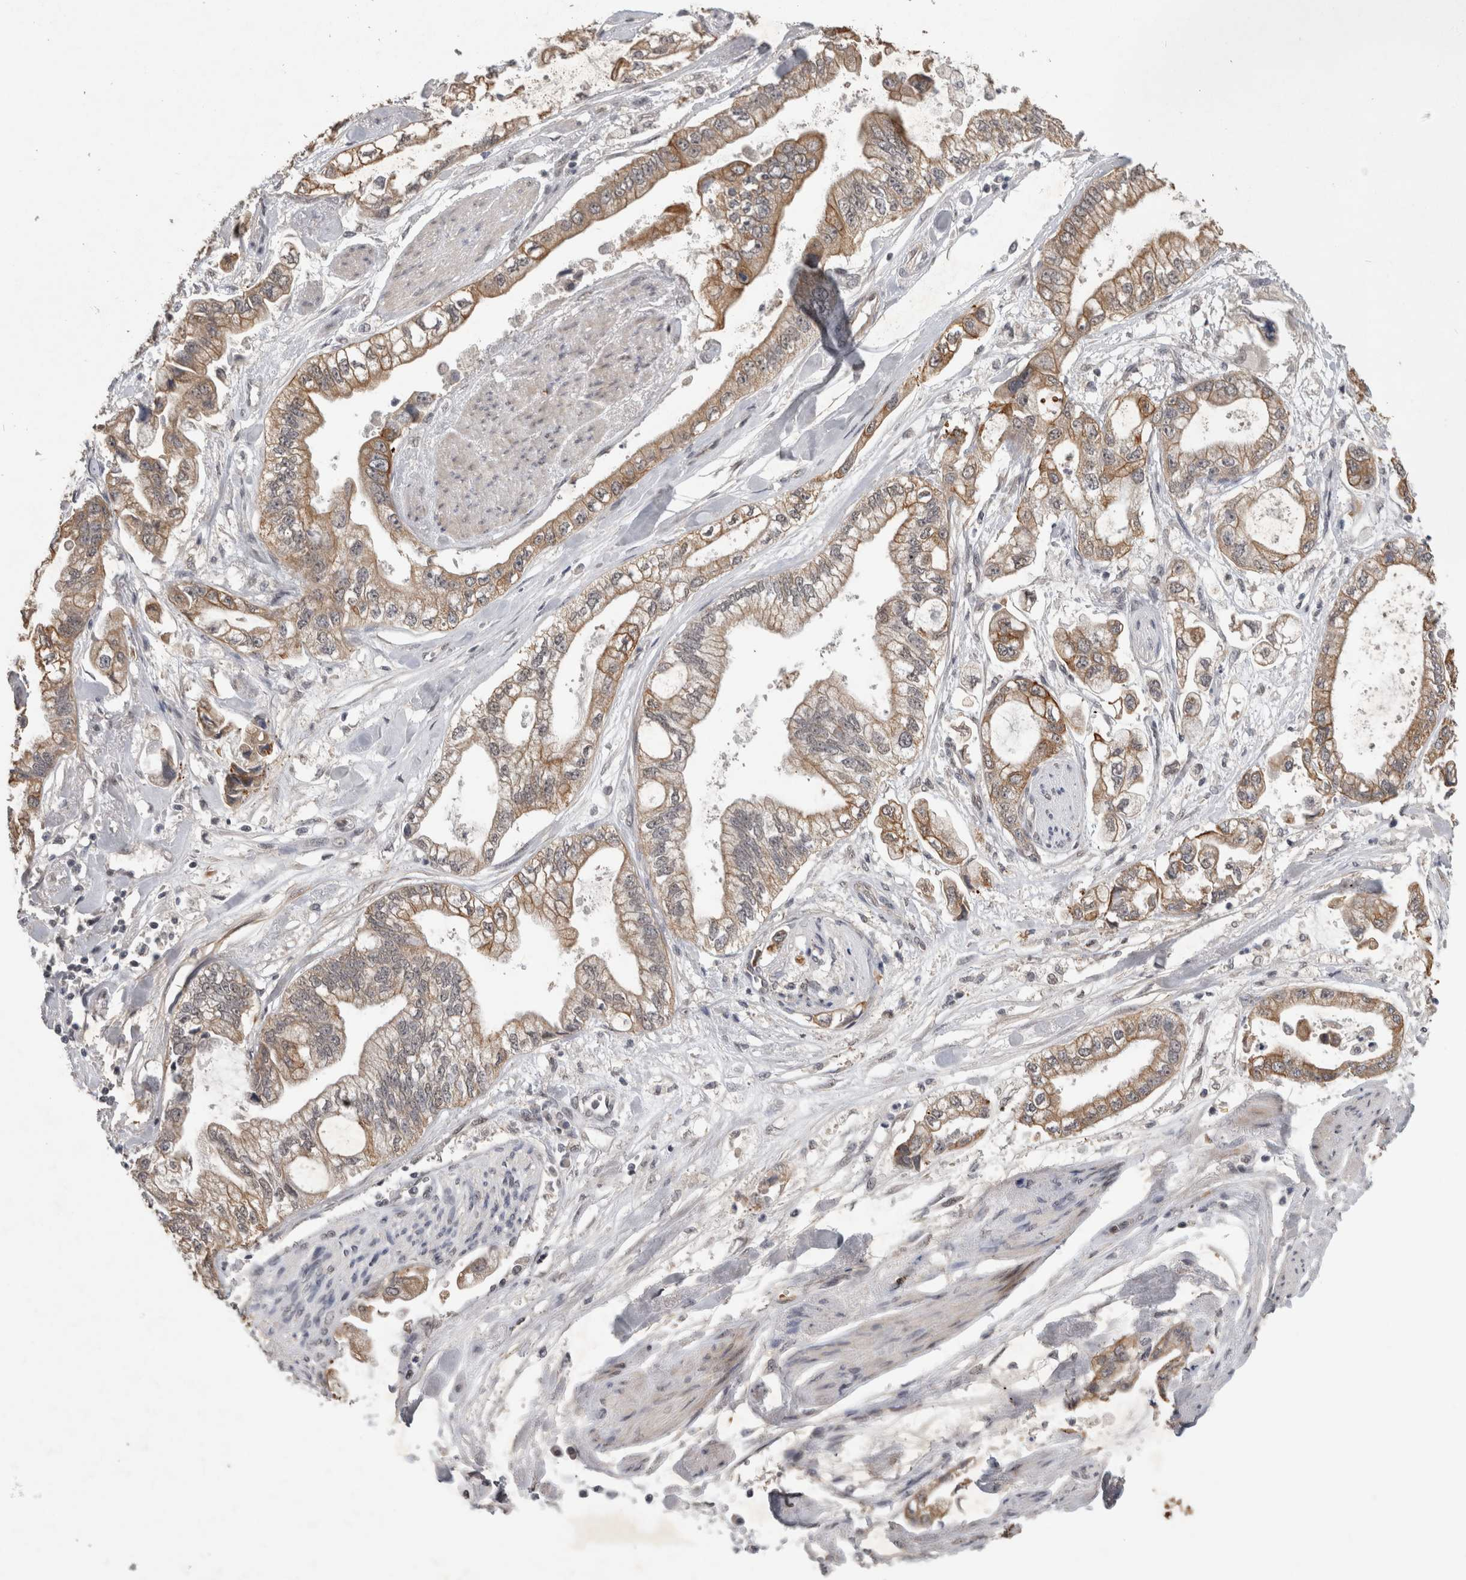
{"staining": {"intensity": "weak", "quantity": ">75%", "location": "cytoplasmic/membranous"}, "tissue": "stomach cancer", "cell_type": "Tumor cells", "image_type": "cancer", "snomed": [{"axis": "morphology", "description": "Normal tissue, NOS"}, {"axis": "morphology", "description": "Adenocarcinoma, NOS"}, {"axis": "topography", "description": "Stomach"}], "caption": "The photomicrograph displays immunohistochemical staining of stomach cancer. There is weak cytoplasmic/membranous positivity is present in approximately >75% of tumor cells.", "gene": "RHPN1", "patient": {"sex": "male", "age": 62}}